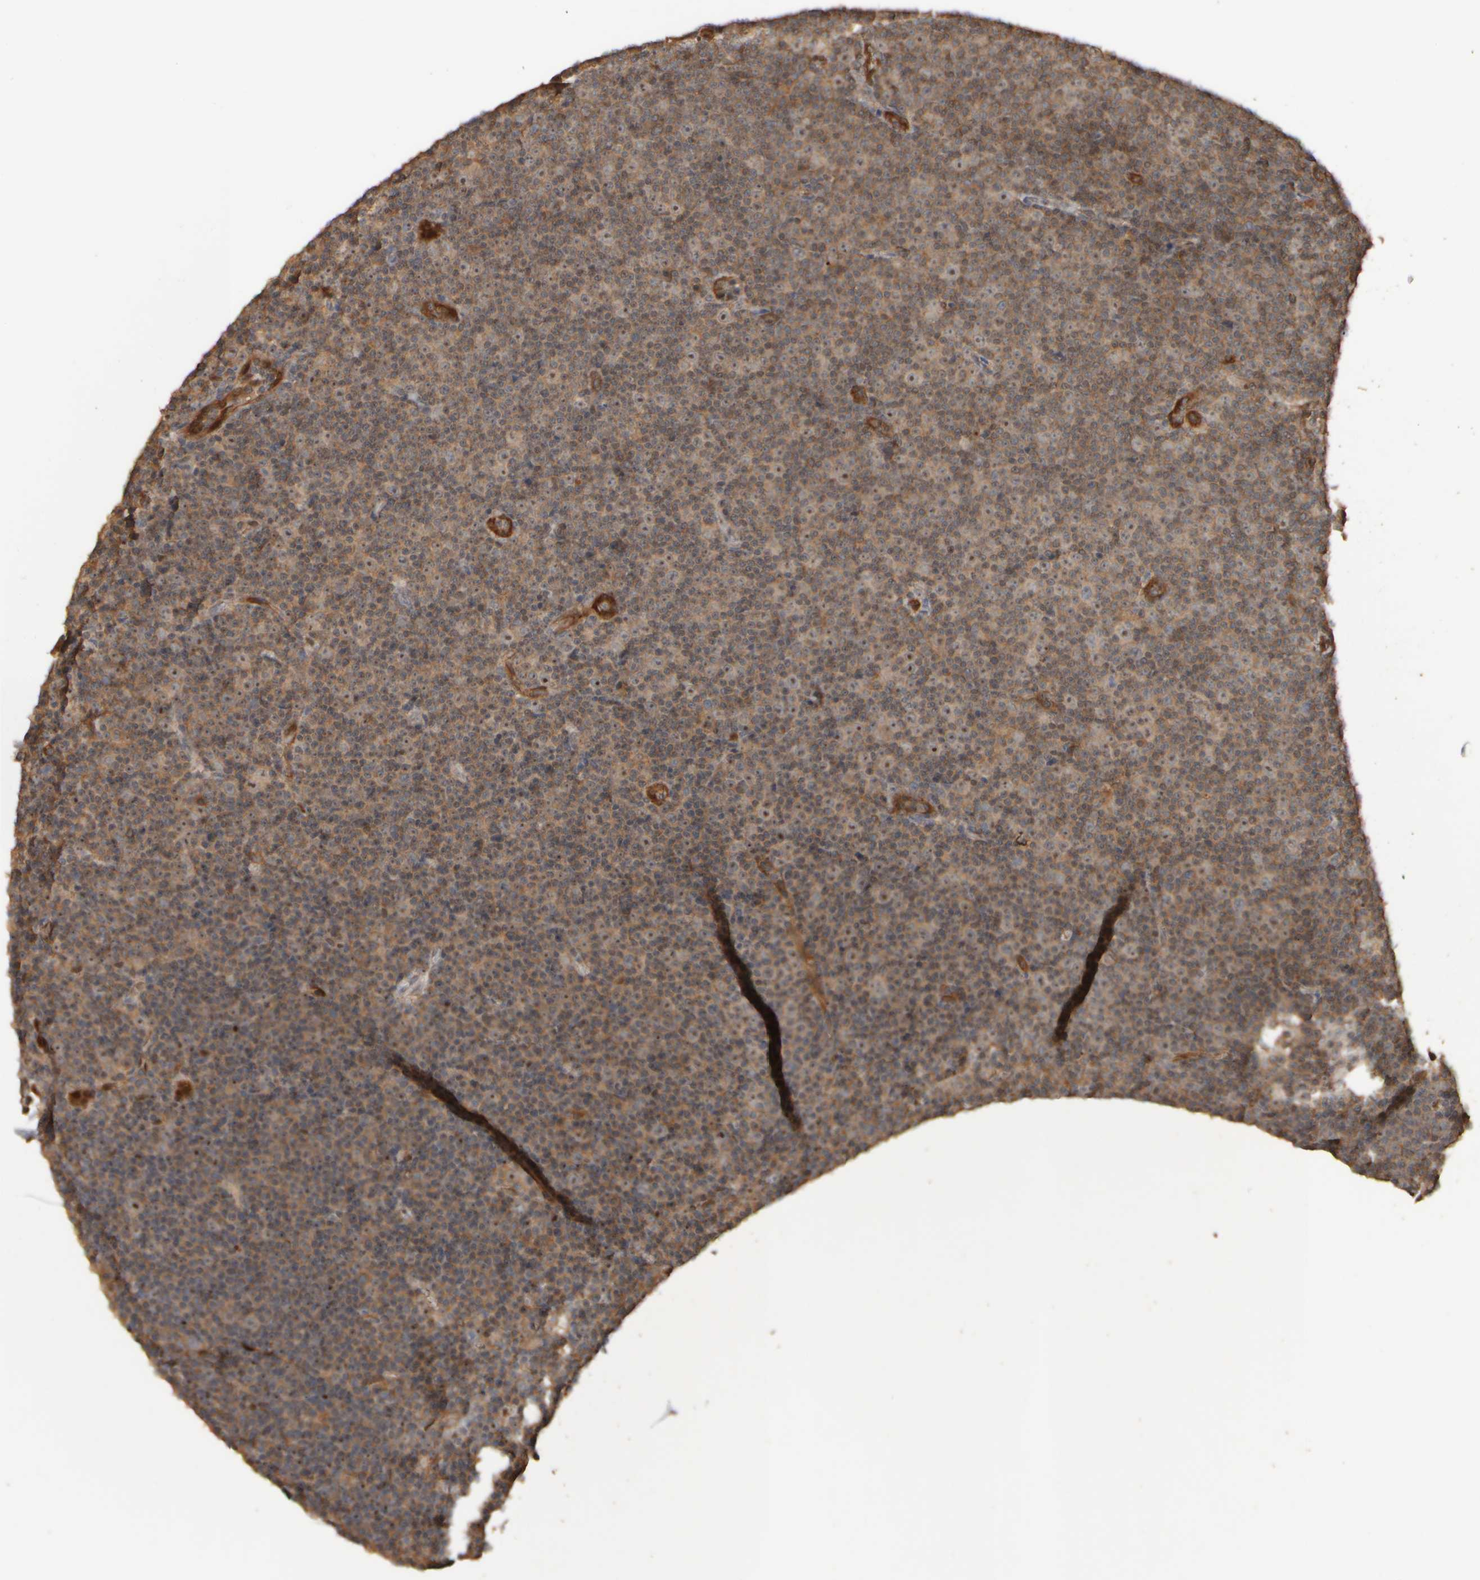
{"staining": {"intensity": "moderate", "quantity": "25%-75%", "location": "cytoplasmic/membranous,nuclear"}, "tissue": "lymphoma", "cell_type": "Tumor cells", "image_type": "cancer", "snomed": [{"axis": "morphology", "description": "Malignant lymphoma, non-Hodgkin's type, Low grade"}, {"axis": "topography", "description": "Lymph node"}], "caption": "Malignant lymphoma, non-Hodgkin's type (low-grade) was stained to show a protein in brown. There is medium levels of moderate cytoplasmic/membranous and nuclear expression in about 25%-75% of tumor cells.", "gene": "SPHK1", "patient": {"sex": "female", "age": 67}}